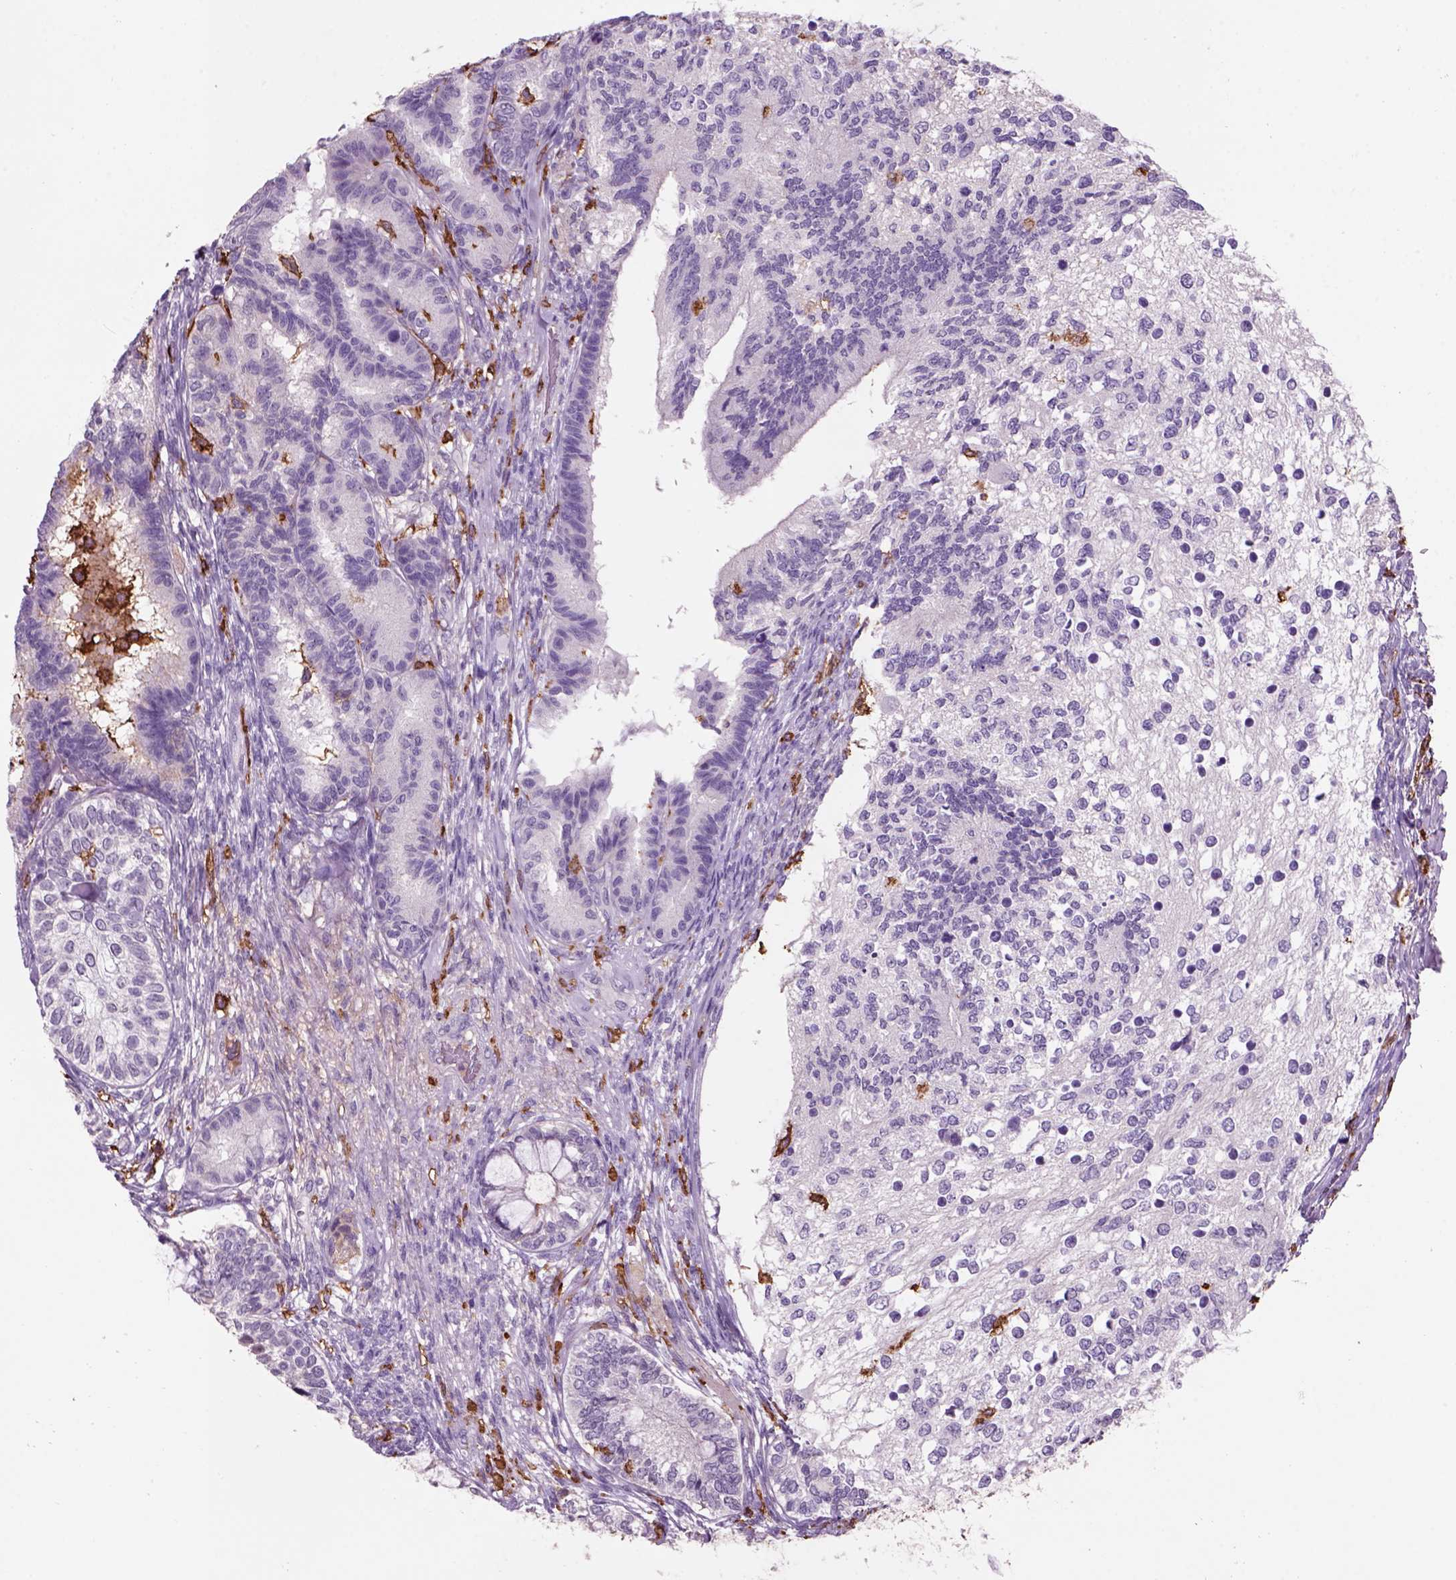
{"staining": {"intensity": "negative", "quantity": "none", "location": "none"}, "tissue": "testis cancer", "cell_type": "Tumor cells", "image_type": "cancer", "snomed": [{"axis": "morphology", "description": "Seminoma, NOS"}, {"axis": "morphology", "description": "Carcinoma, Embryonal, NOS"}, {"axis": "topography", "description": "Testis"}], "caption": "An IHC histopathology image of testis seminoma is shown. There is no staining in tumor cells of testis seminoma.", "gene": "CD14", "patient": {"sex": "male", "age": 41}}